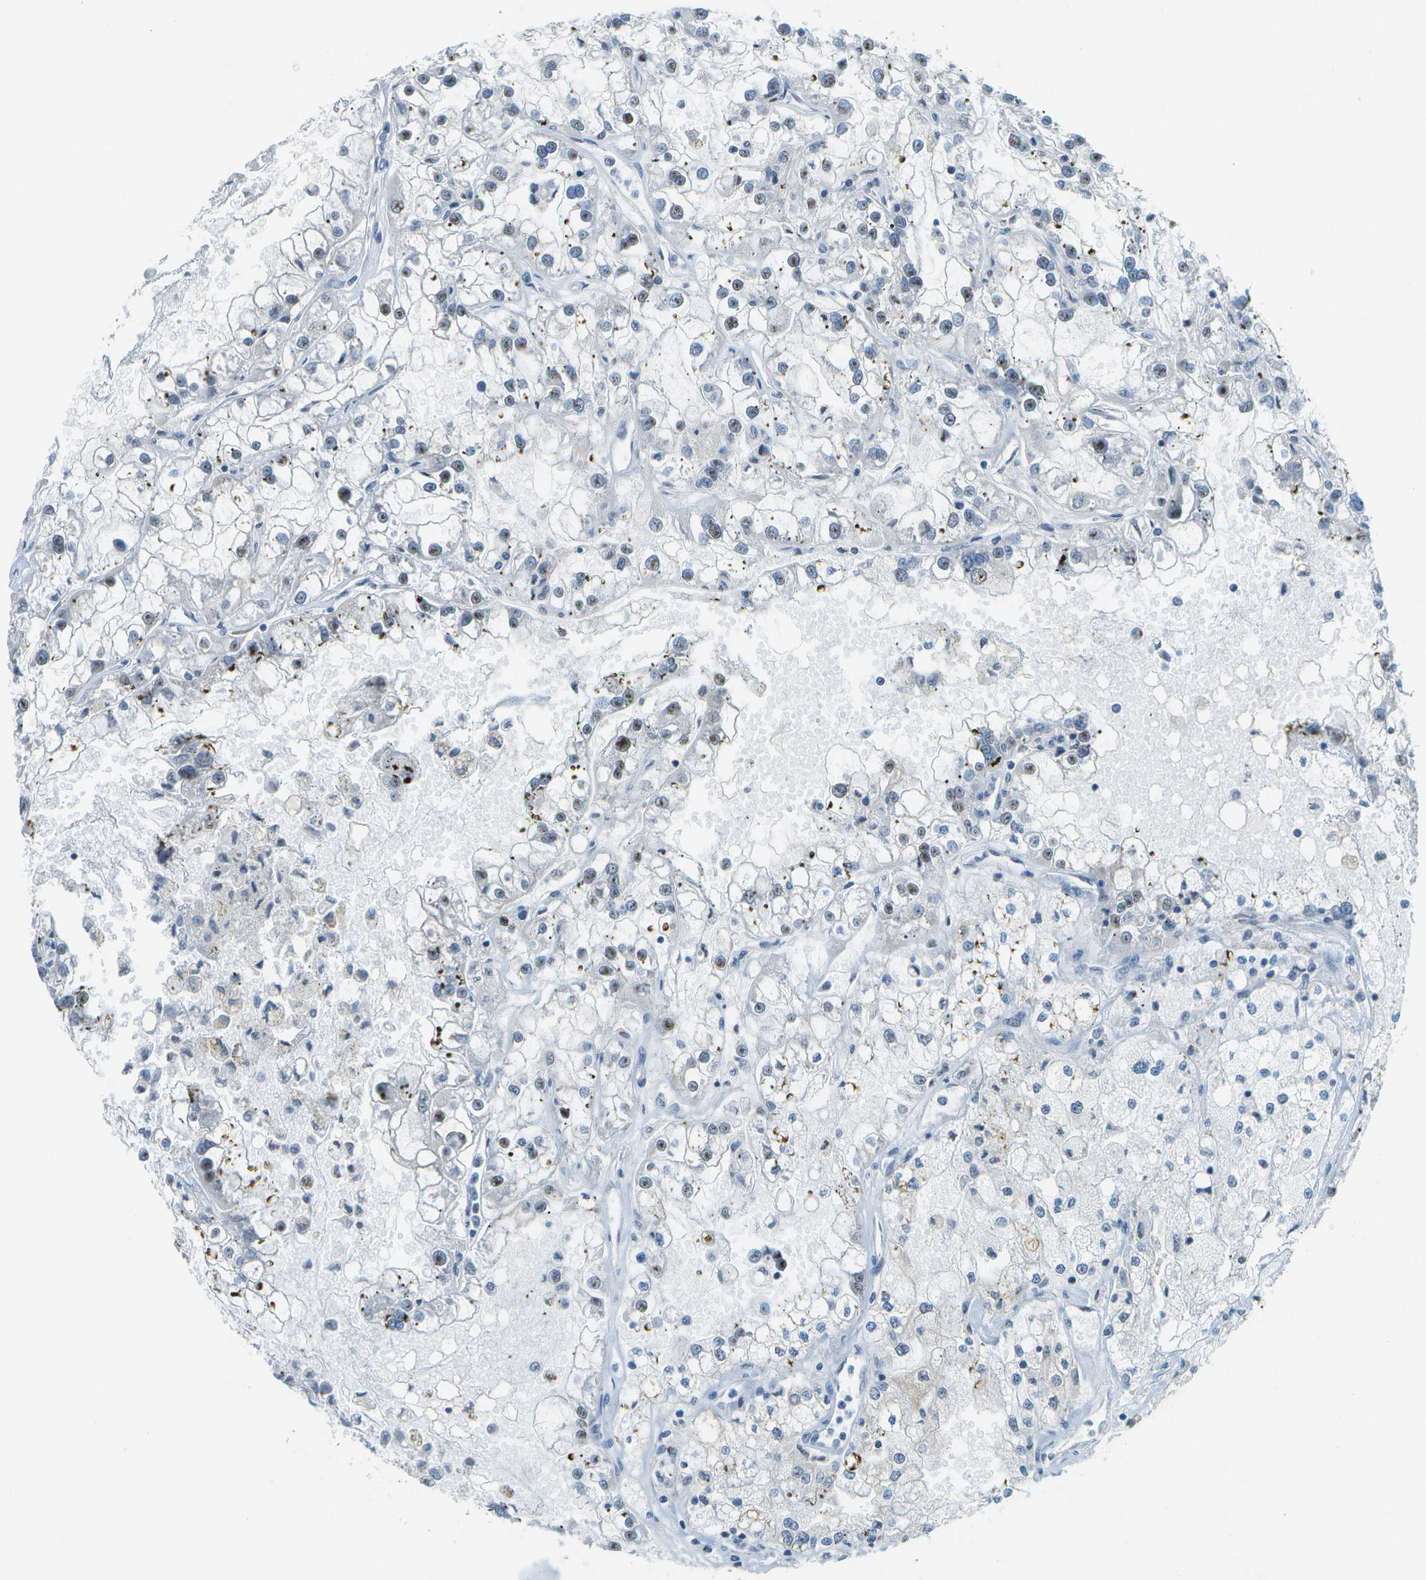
{"staining": {"intensity": "weak", "quantity": "25%-75%", "location": "nuclear"}, "tissue": "renal cancer", "cell_type": "Tumor cells", "image_type": "cancer", "snomed": [{"axis": "morphology", "description": "Adenocarcinoma, NOS"}, {"axis": "topography", "description": "Kidney"}], "caption": "Protein staining of adenocarcinoma (renal) tissue shows weak nuclear positivity in about 25%-75% of tumor cells.", "gene": "PTGIS", "patient": {"sex": "female", "age": 52}}